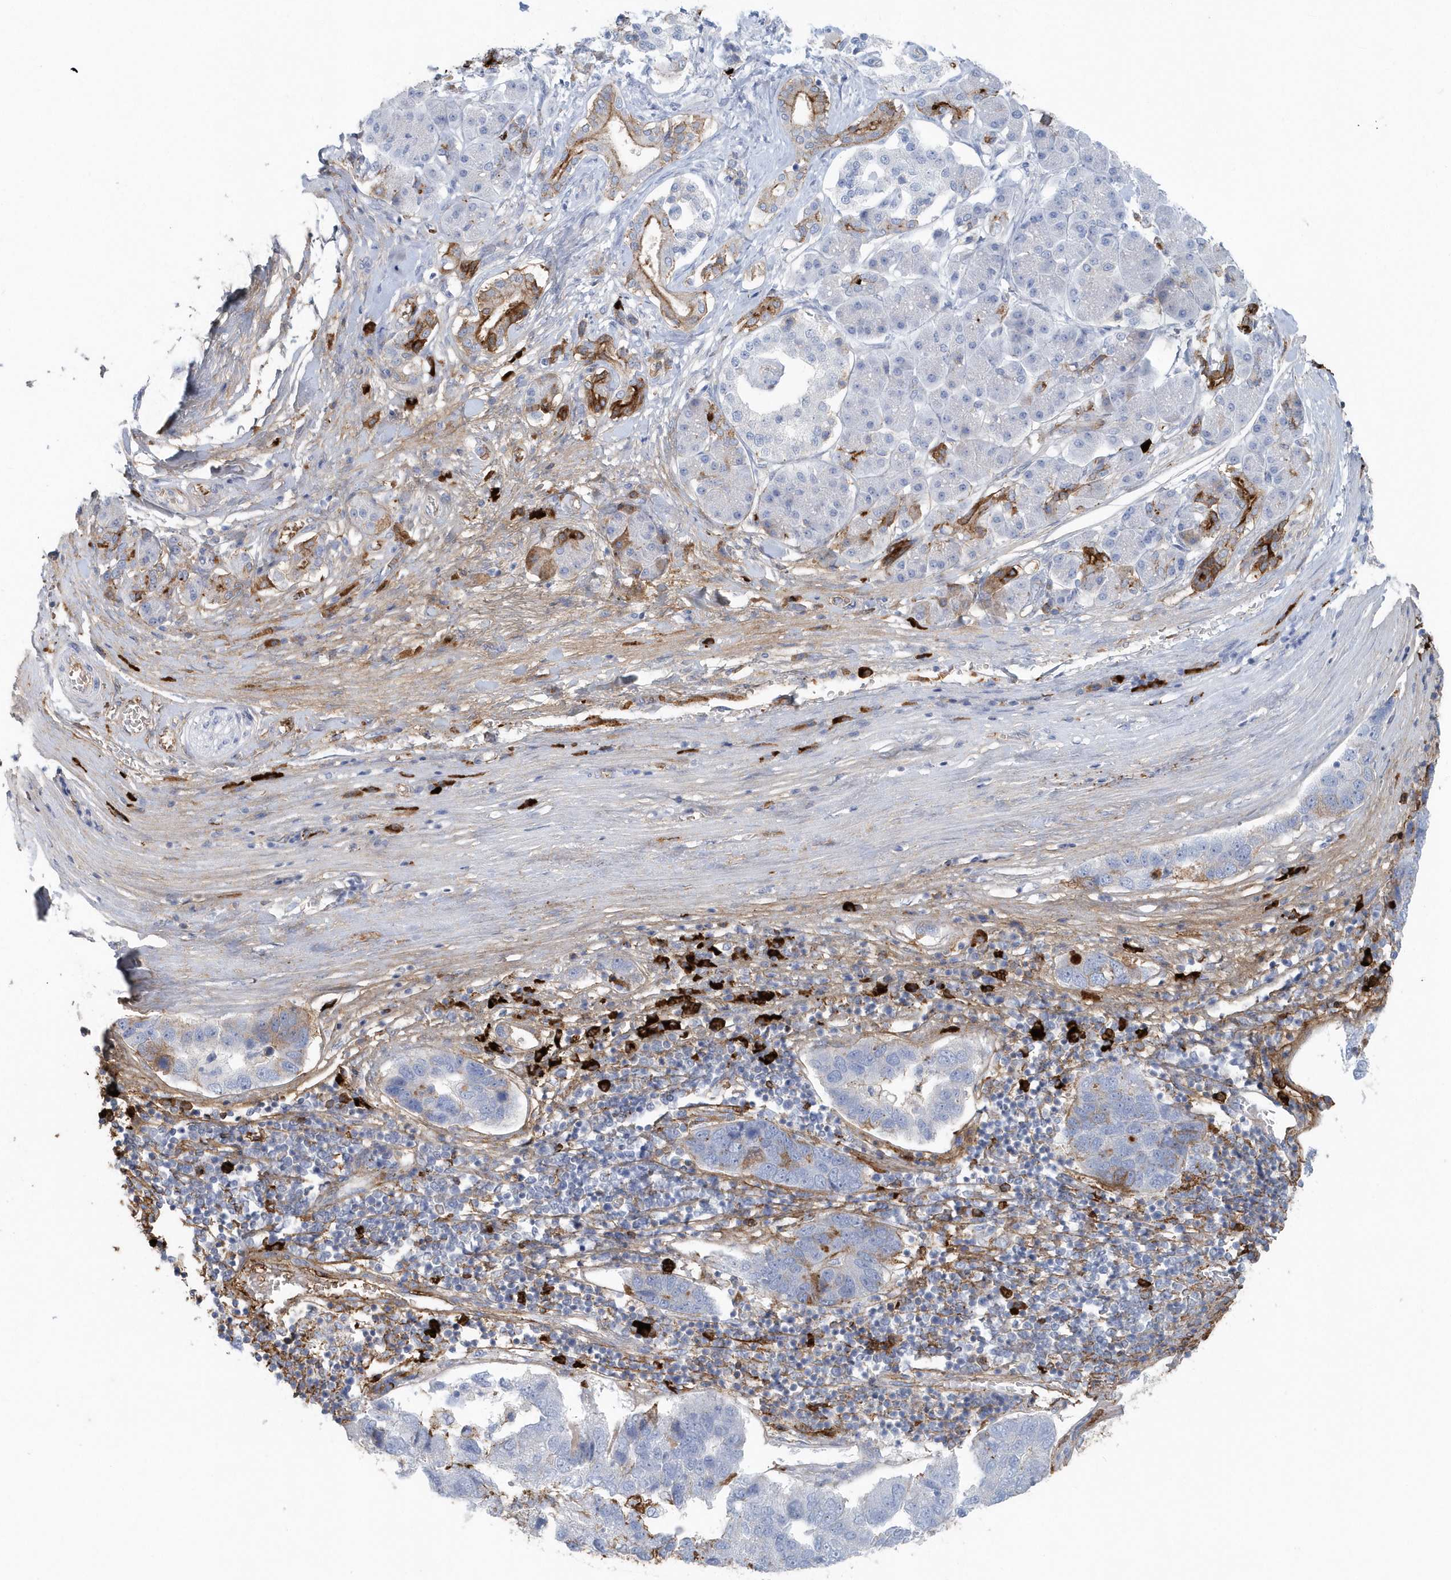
{"staining": {"intensity": "negative", "quantity": "none", "location": "none"}, "tissue": "pancreatic cancer", "cell_type": "Tumor cells", "image_type": "cancer", "snomed": [{"axis": "morphology", "description": "Adenocarcinoma, NOS"}, {"axis": "topography", "description": "Pancreas"}], "caption": "Protein analysis of pancreatic cancer shows no significant expression in tumor cells.", "gene": "JCHAIN", "patient": {"sex": "female", "age": 61}}